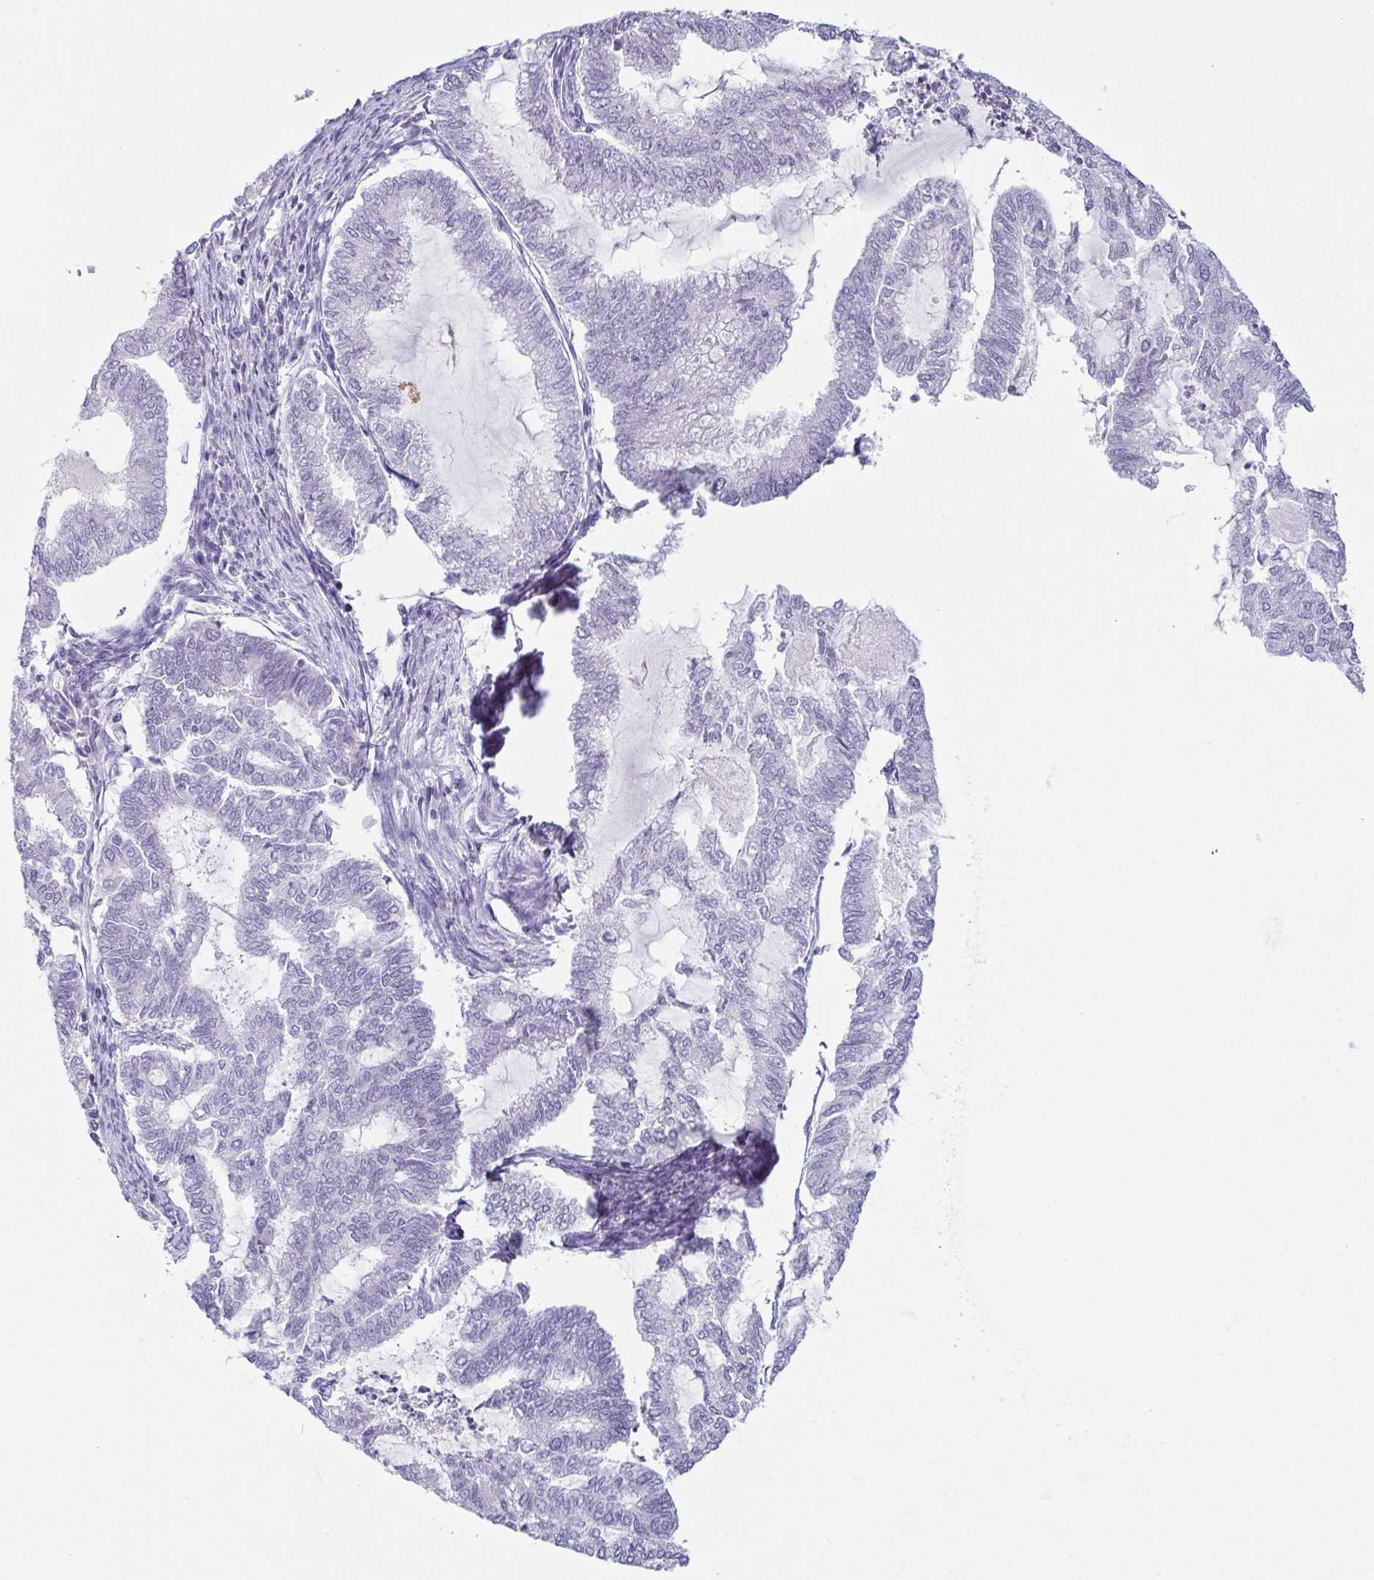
{"staining": {"intensity": "negative", "quantity": "none", "location": "none"}, "tissue": "endometrial cancer", "cell_type": "Tumor cells", "image_type": "cancer", "snomed": [{"axis": "morphology", "description": "Adenocarcinoma, NOS"}, {"axis": "topography", "description": "Endometrium"}], "caption": "DAB immunohistochemical staining of adenocarcinoma (endometrial) exhibits no significant positivity in tumor cells.", "gene": "COL17A1", "patient": {"sex": "female", "age": 79}}